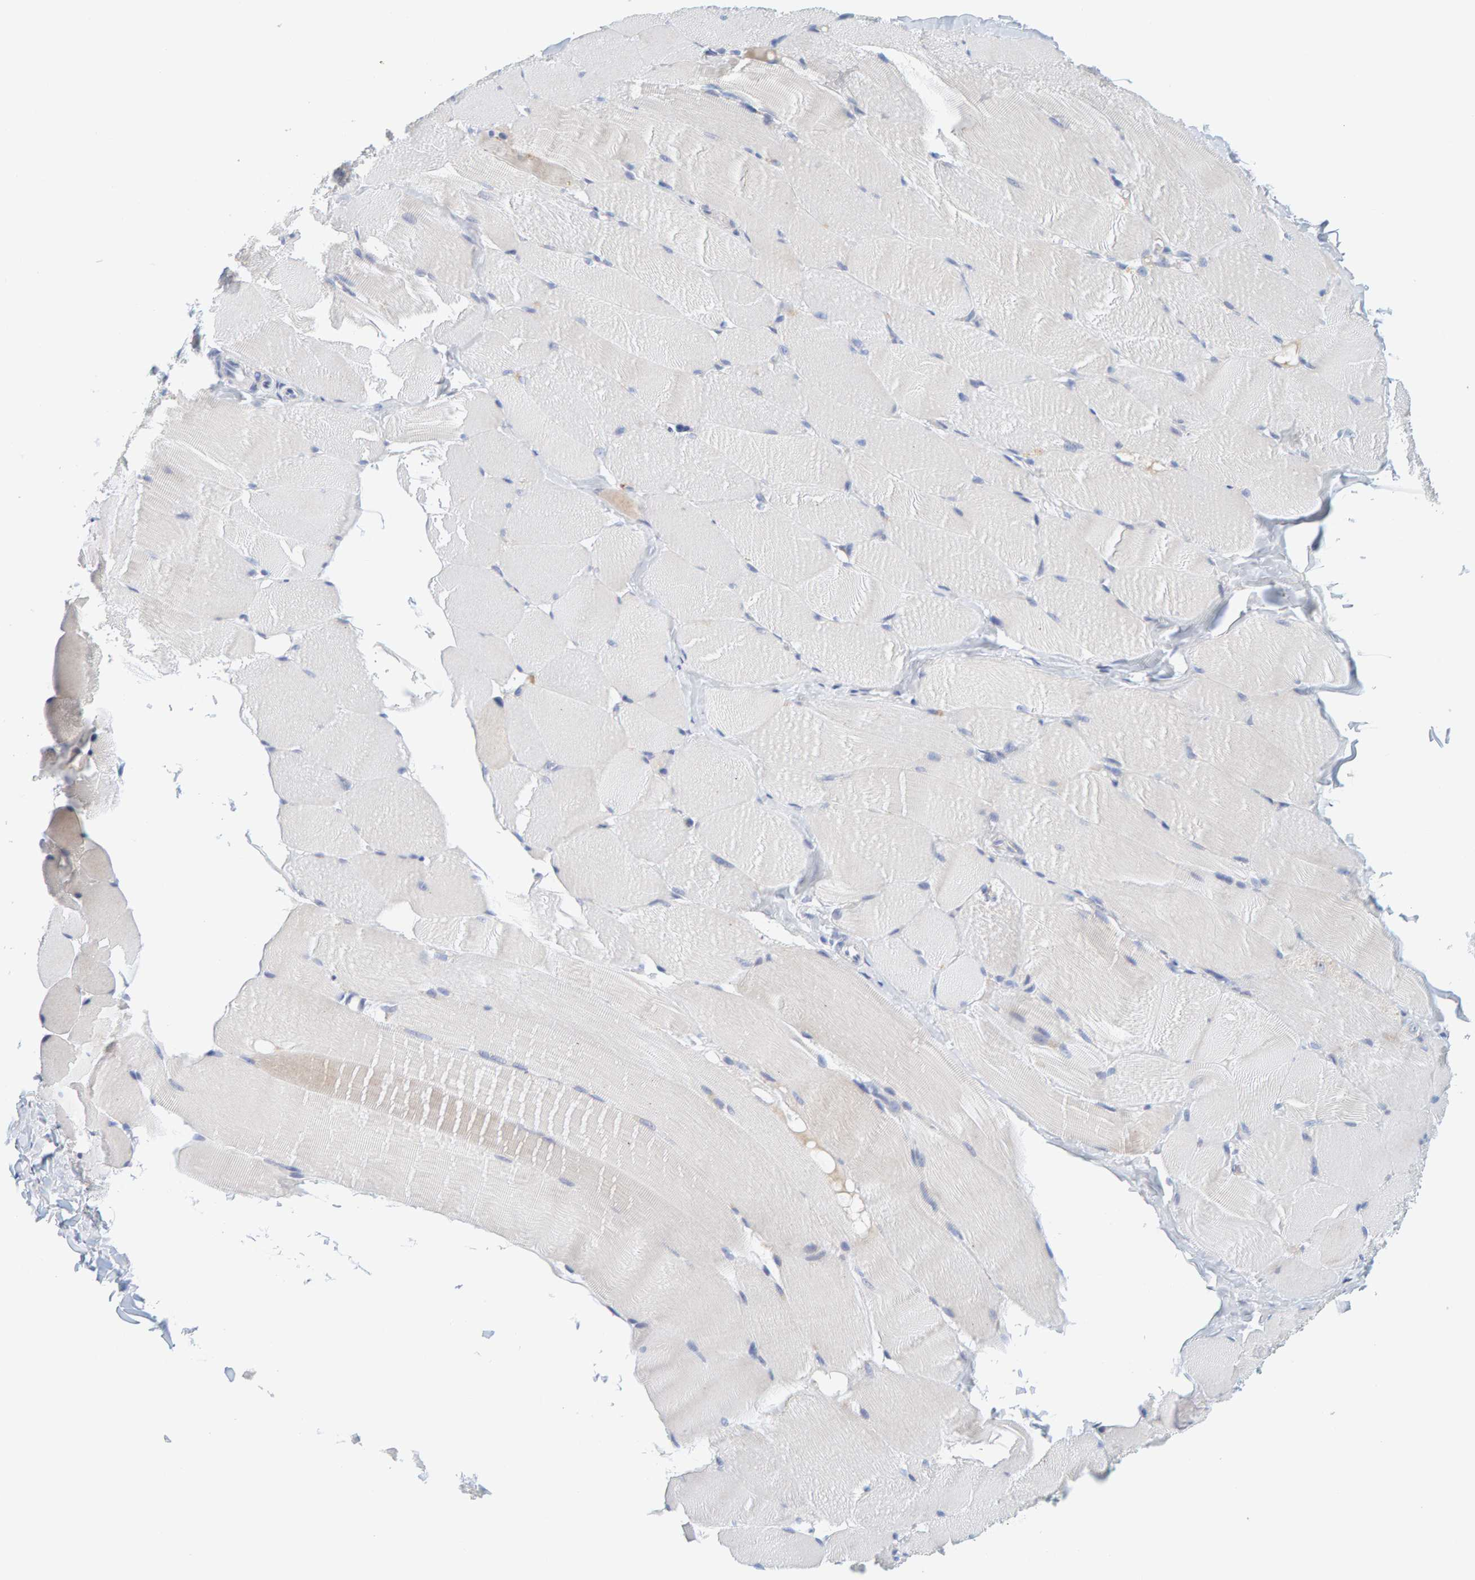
{"staining": {"intensity": "weak", "quantity": "<25%", "location": "cytoplasmic/membranous"}, "tissue": "skeletal muscle", "cell_type": "Myocytes", "image_type": "normal", "snomed": [{"axis": "morphology", "description": "Normal tissue, NOS"}, {"axis": "topography", "description": "Skin"}, {"axis": "topography", "description": "Skeletal muscle"}], "caption": "IHC of unremarkable skeletal muscle exhibits no staining in myocytes.", "gene": "MOG", "patient": {"sex": "male", "age": 83}}